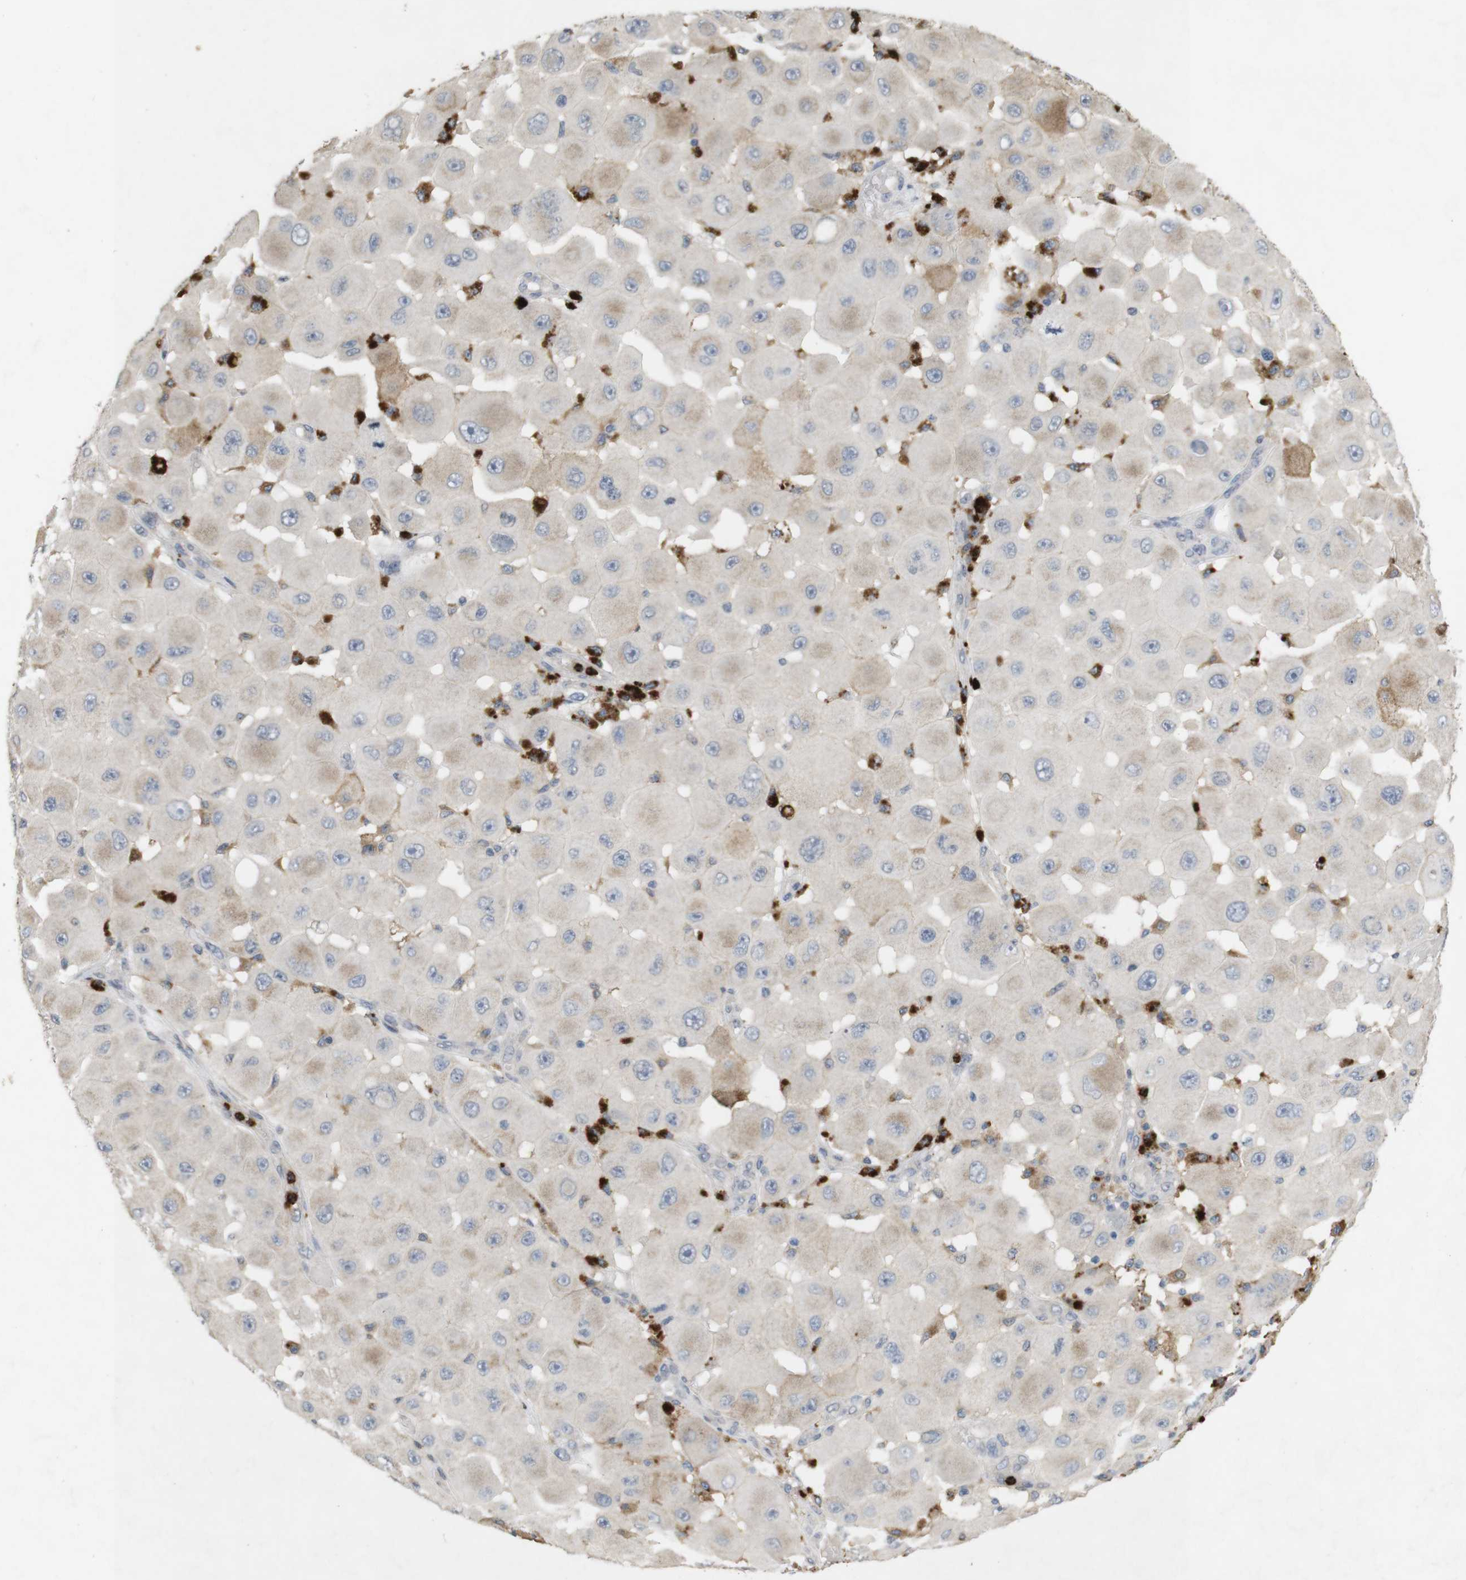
{"staining": {"intensity": "negative", "quantity": "none", "location": "none"}, "tissue": "melanoma", "cell_type": "Tumor cells", "image_type": "cancer", "snomed": [{"axis": "morphology", "description": "Malignant melanoma, NOS"}, {"axis": "topography", "description": "Skin"}], "caption": "Immunohistochemistry (IHC) of human malignant melanoma exhibits no staining in tumor cells. (Stains: DAB (3,3'-diaminobenzidine) immunohistochemistry with hematoxylin counter stain, Microscopy: brightfield microscopy at high magnification).", "gene": "TSPAN14", "patient": {"sex": "female", "age": 81}}